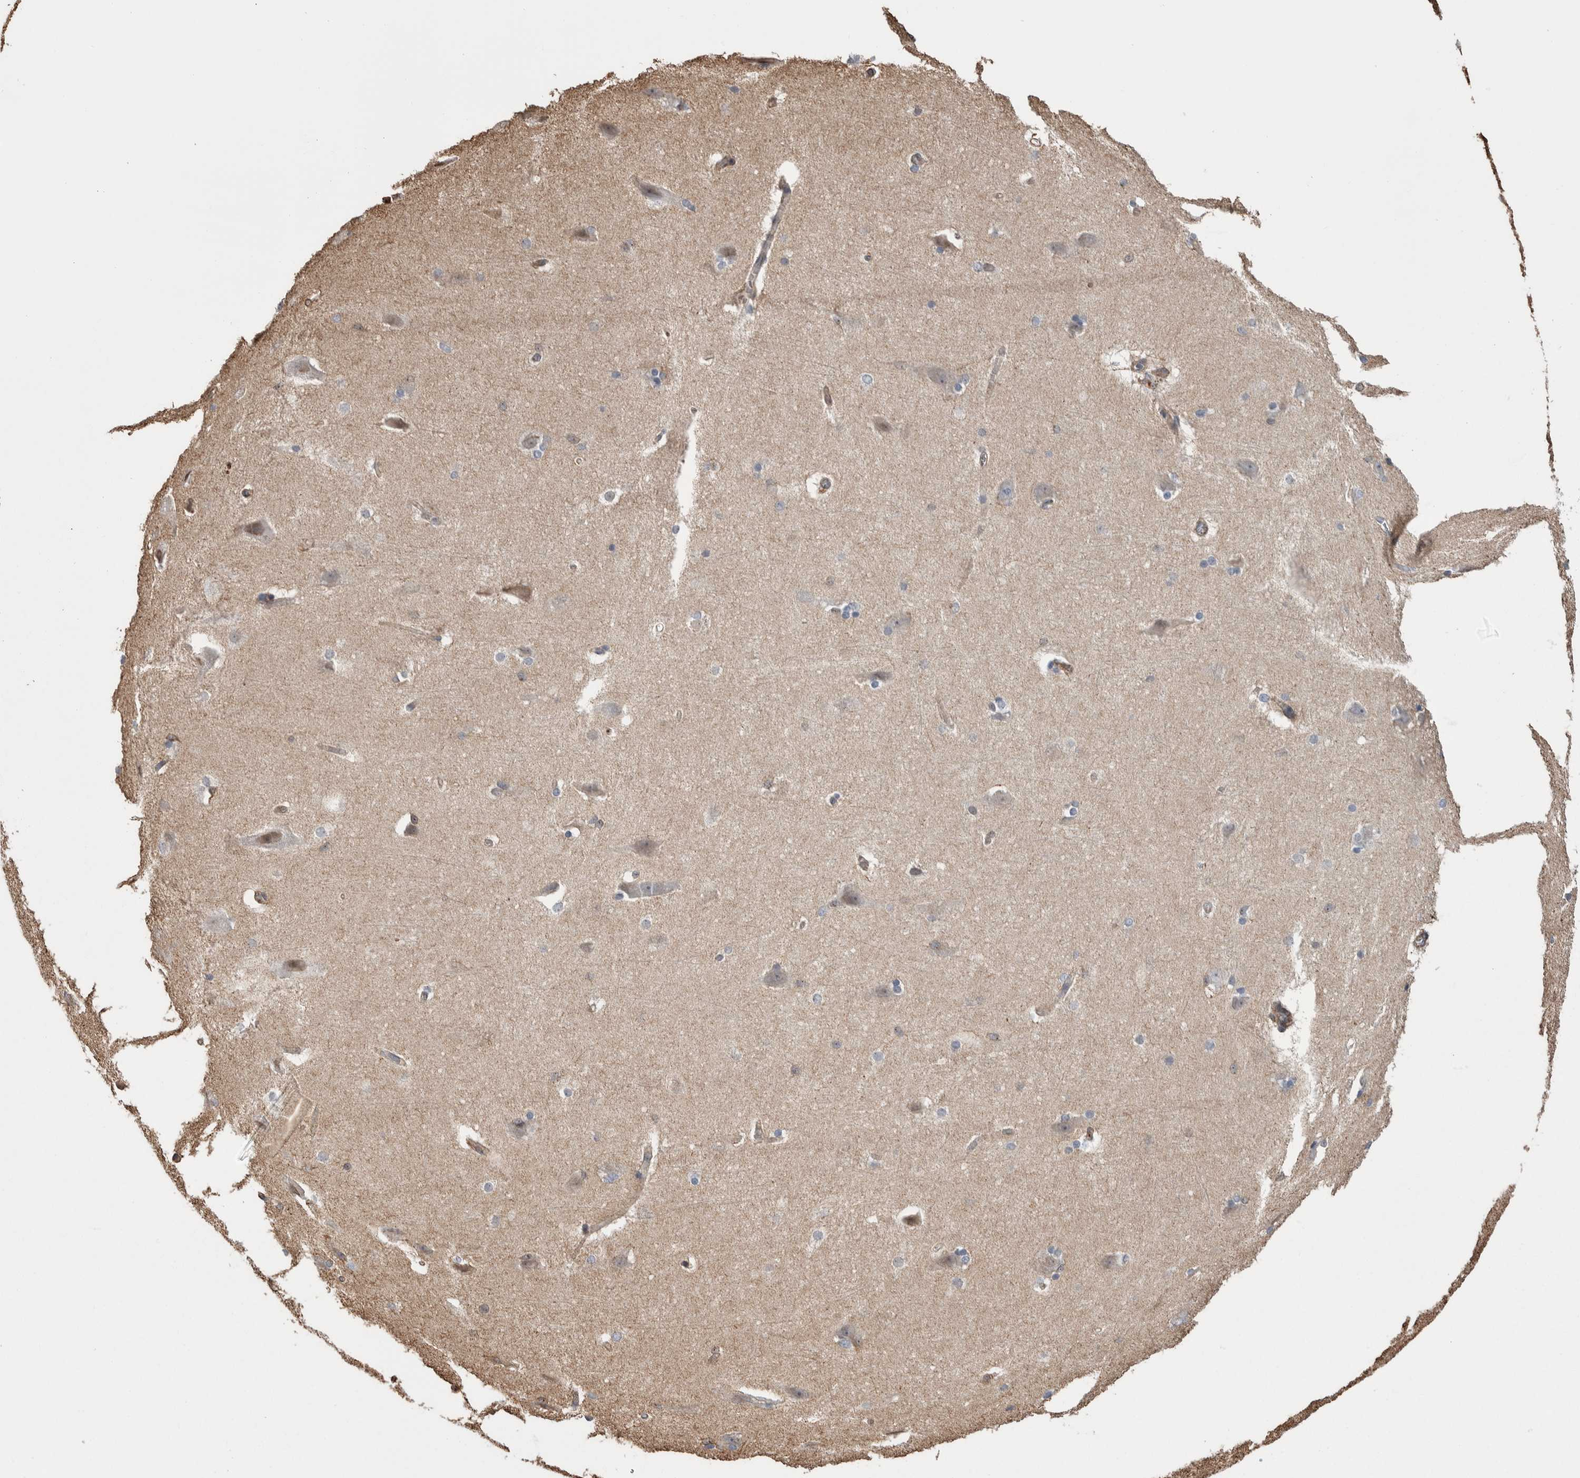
{"staining": {"intensity": "weak", "quantity": "25%-75%", "location": "cytoplasmic/membranous"}, "tissue": "cerebral cortex", "cell_type": "Endothelial cells", "image_type": "normal", "snomed": [{"axis": "morphology", "description": "Normal tissue, NOS"}, {"axis": "topography", "description": "Cerebral cortex"}, {"axis": "topography", "description": "Hippocampus"}], "caption": "Brown immunohistochemical staining in unremarkable cerebral cortex shows weak cytoplasmic/membranous expression in approximately 25%-75% of endothelial cells.", "gene": "ENPP2", "patient": {"sex": "female", "age": 19}}